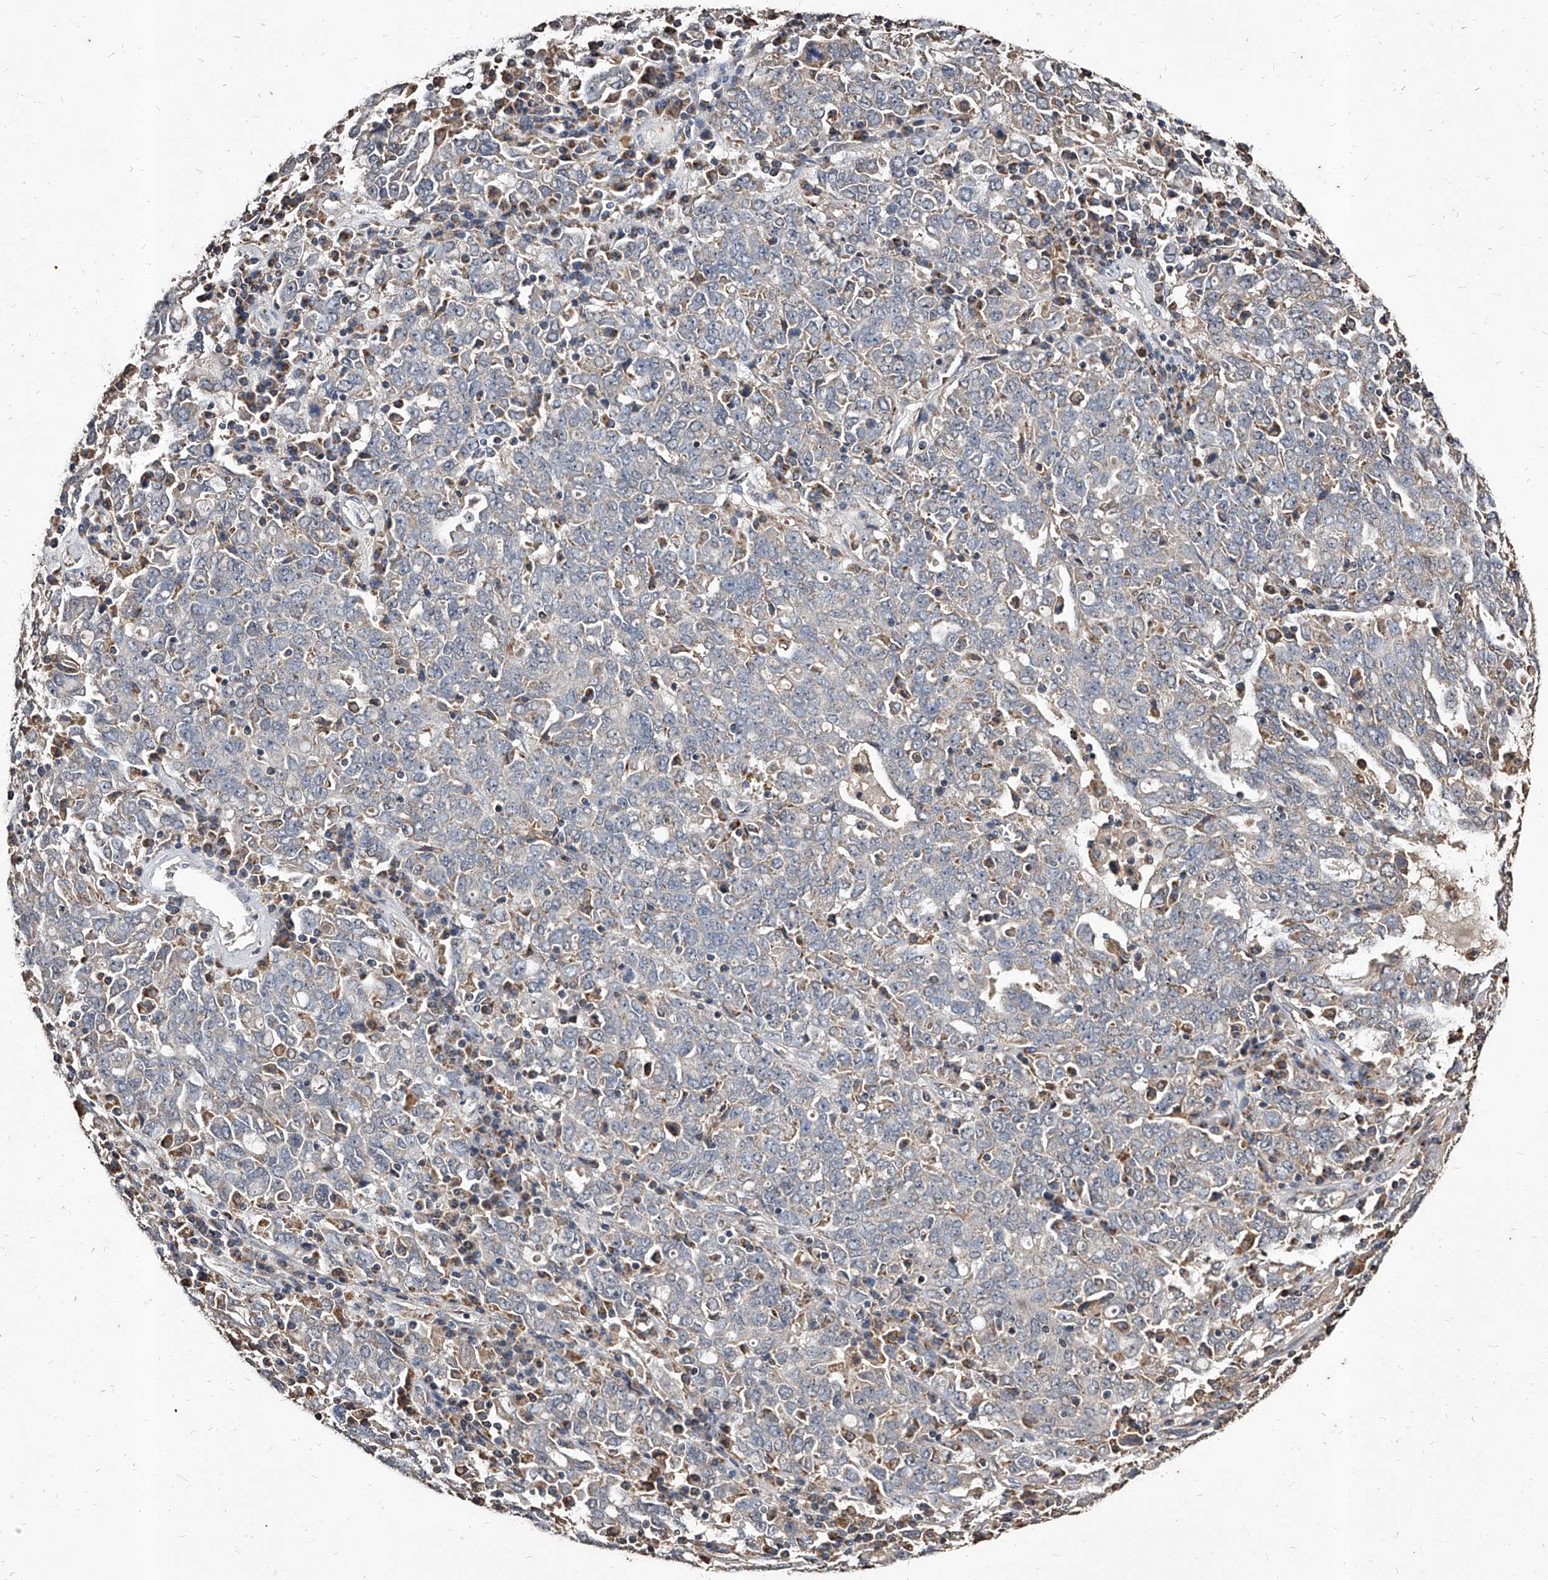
{"staining": {"intensity": "negative", "quantity": "none", "location": "none"}, "tissue": "ovarian cancer", "cell_type": "Tumor cells", "image_type": "cancer", "snomed": [{"axis": "morphology", "description": "Carcinoma, endometroid"}, {"axis": "topography", "description": "Ovary"}], "caption": "Tumor cells are negative for brown protein staining in ovarian endometroid carcinoma.", "gene": "GPR183", "patient": {"sex": "female", "age": 62}}